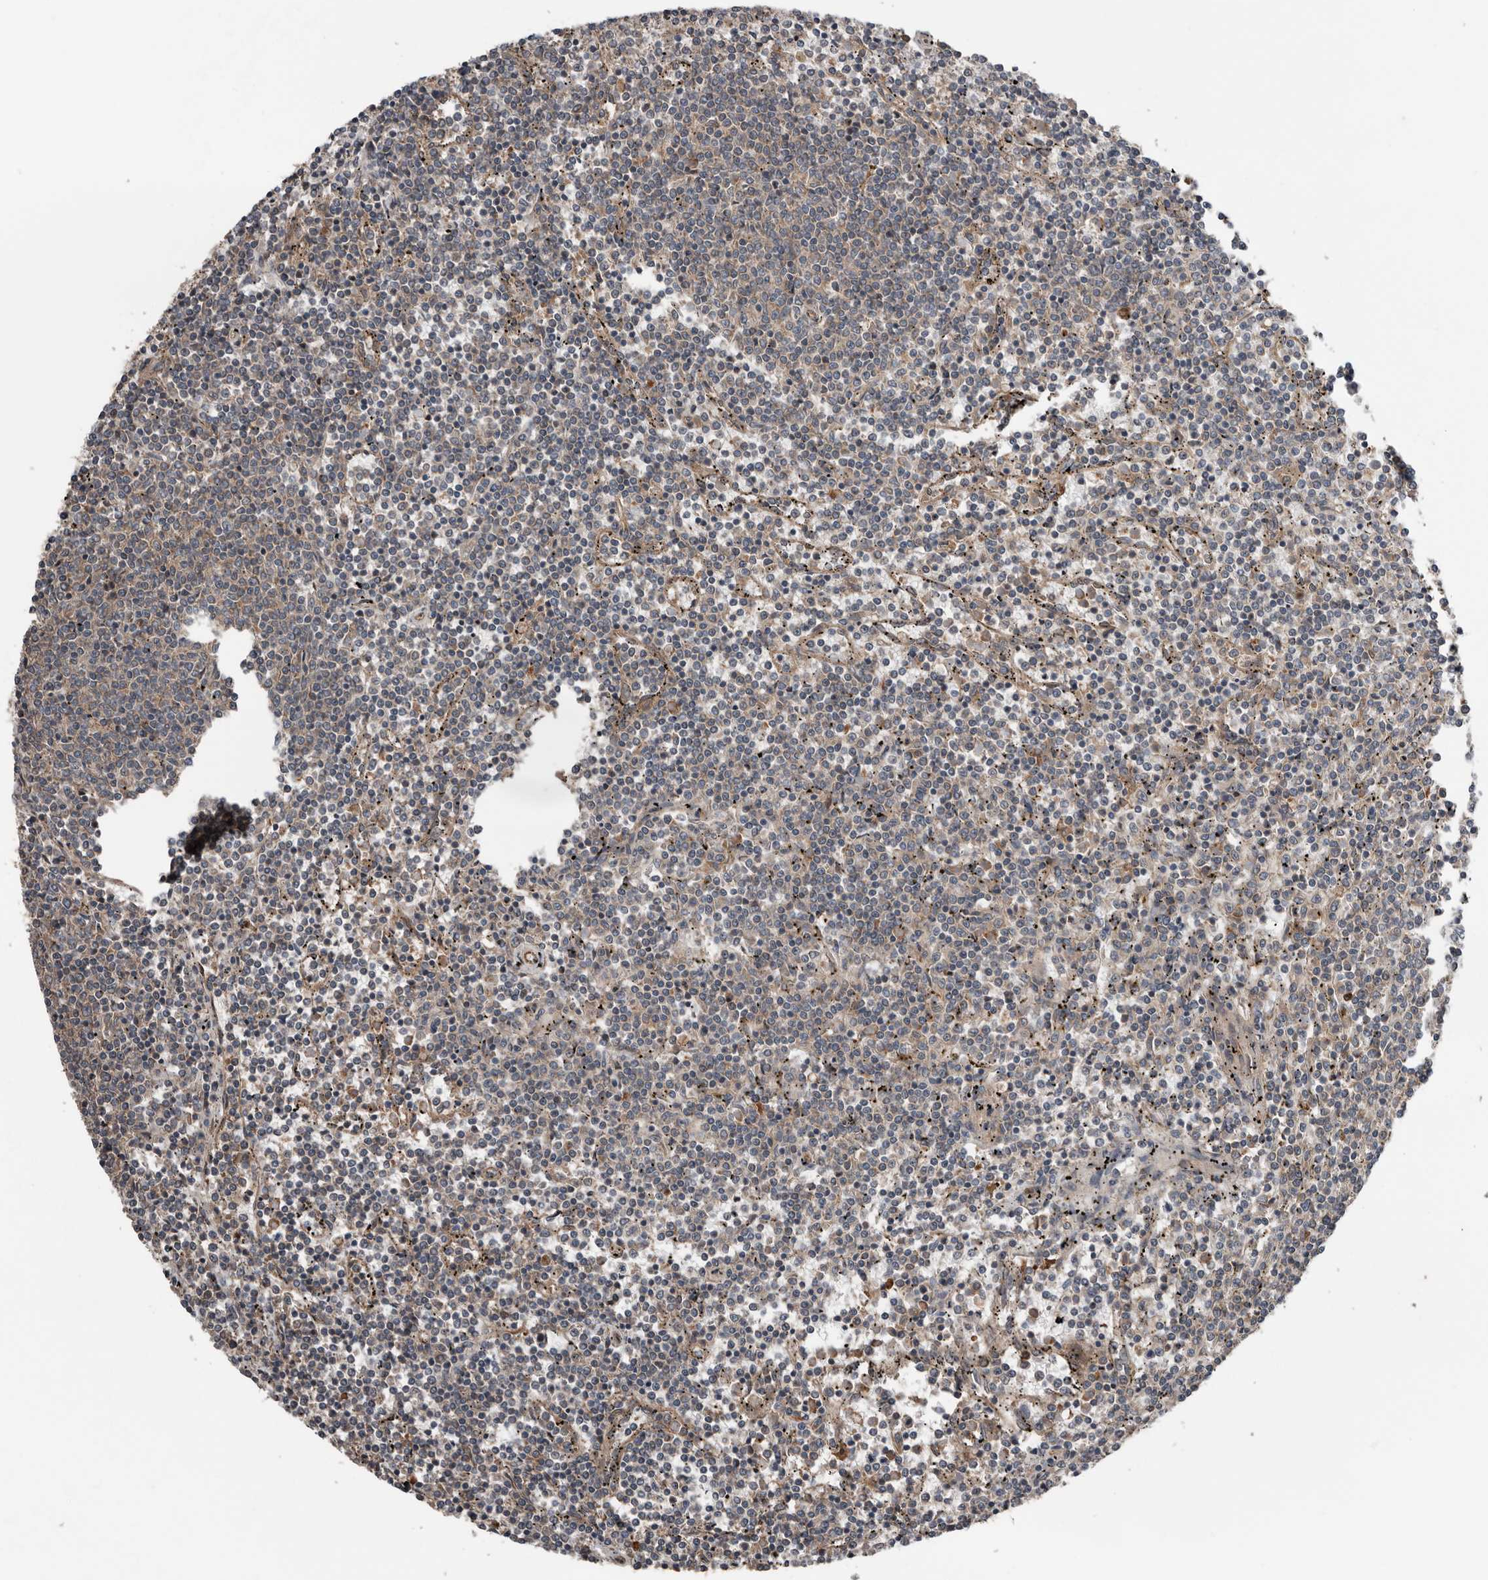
{"staining": {"intensity": "negative", "quantity": "none", "location": "none"}, "tissue": "lymphoma", "cell_type": "Tumor cells", "image_type": "cancer", "snomed": [{"axis": "morphology", "description": "Malignant lymphoma, non-Hodgkin's type, Low grade"}, {"axis": "topography", "description": "Spleen"}], "caption": "IHC micrograph of malignant lymphoma, non-Hodgkin's type (low-grade) stained for a protein (brown), which reveals no staining in tumor cells.", "gene": "DNAJB4", "patient": {"sex": "female", "age": 50}}